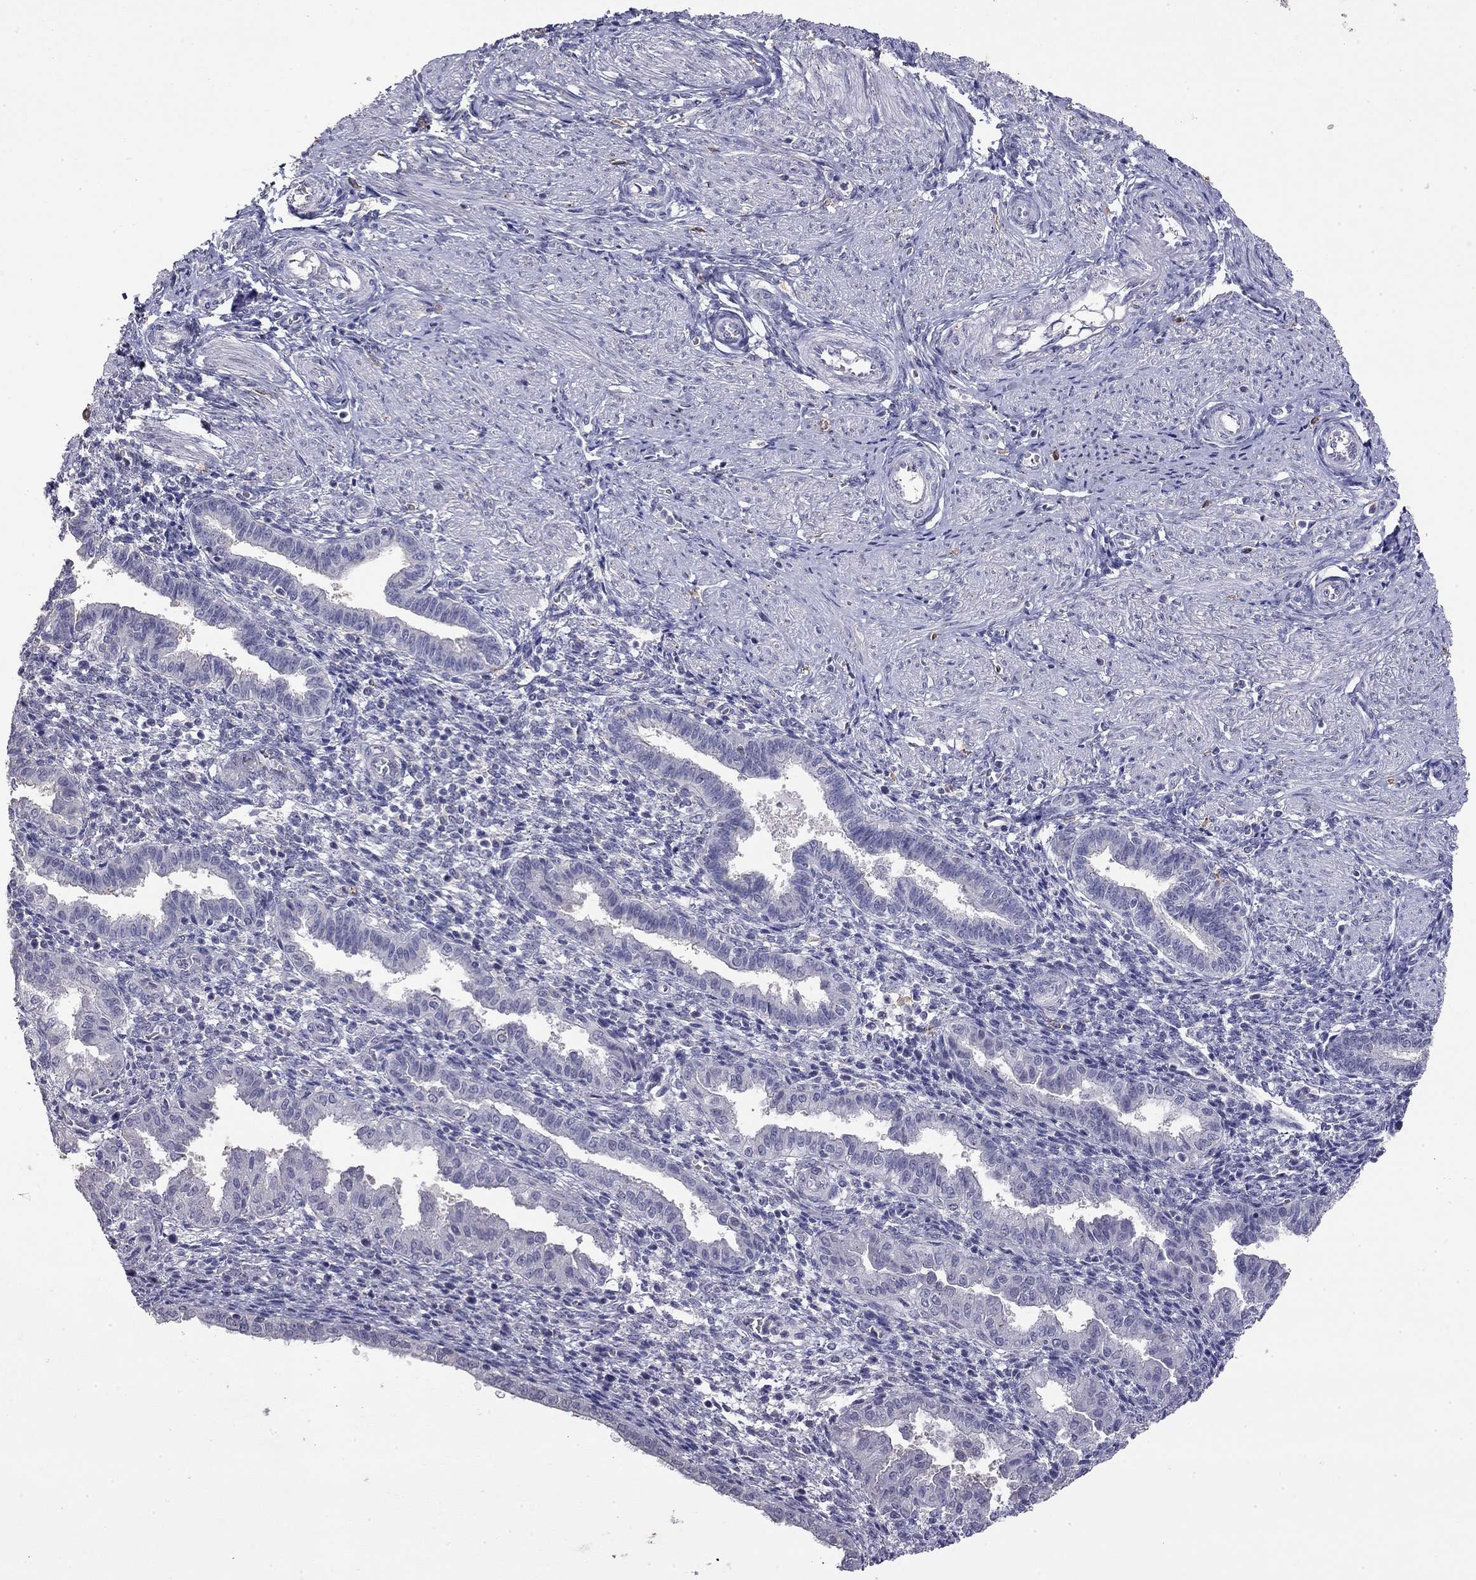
{"staining": {"intensity": "negative", "quantity": "none", "location": "none"}, "tissue": "endometrium", "cell_type": "Cells in endometrial stroma", "image_type": "normal", "snomed": [{"axis": "morphology", "description": "Normal tissue, NOS"}, {"axis": "topography", "description": "Endometrium"}], "caption": "The histopathology image demonstrates no staining of cells in endometrial stroma in normal endometrium. The staining was performed using DAB (3,3'-diaminobenzidine) to visualize the protein expression in brown, while the nuclei were stained in blue with hematoxylin (Magnification: 20x).", "gene": "WNK3", "patient": {"sex": "female", "age": 37}}